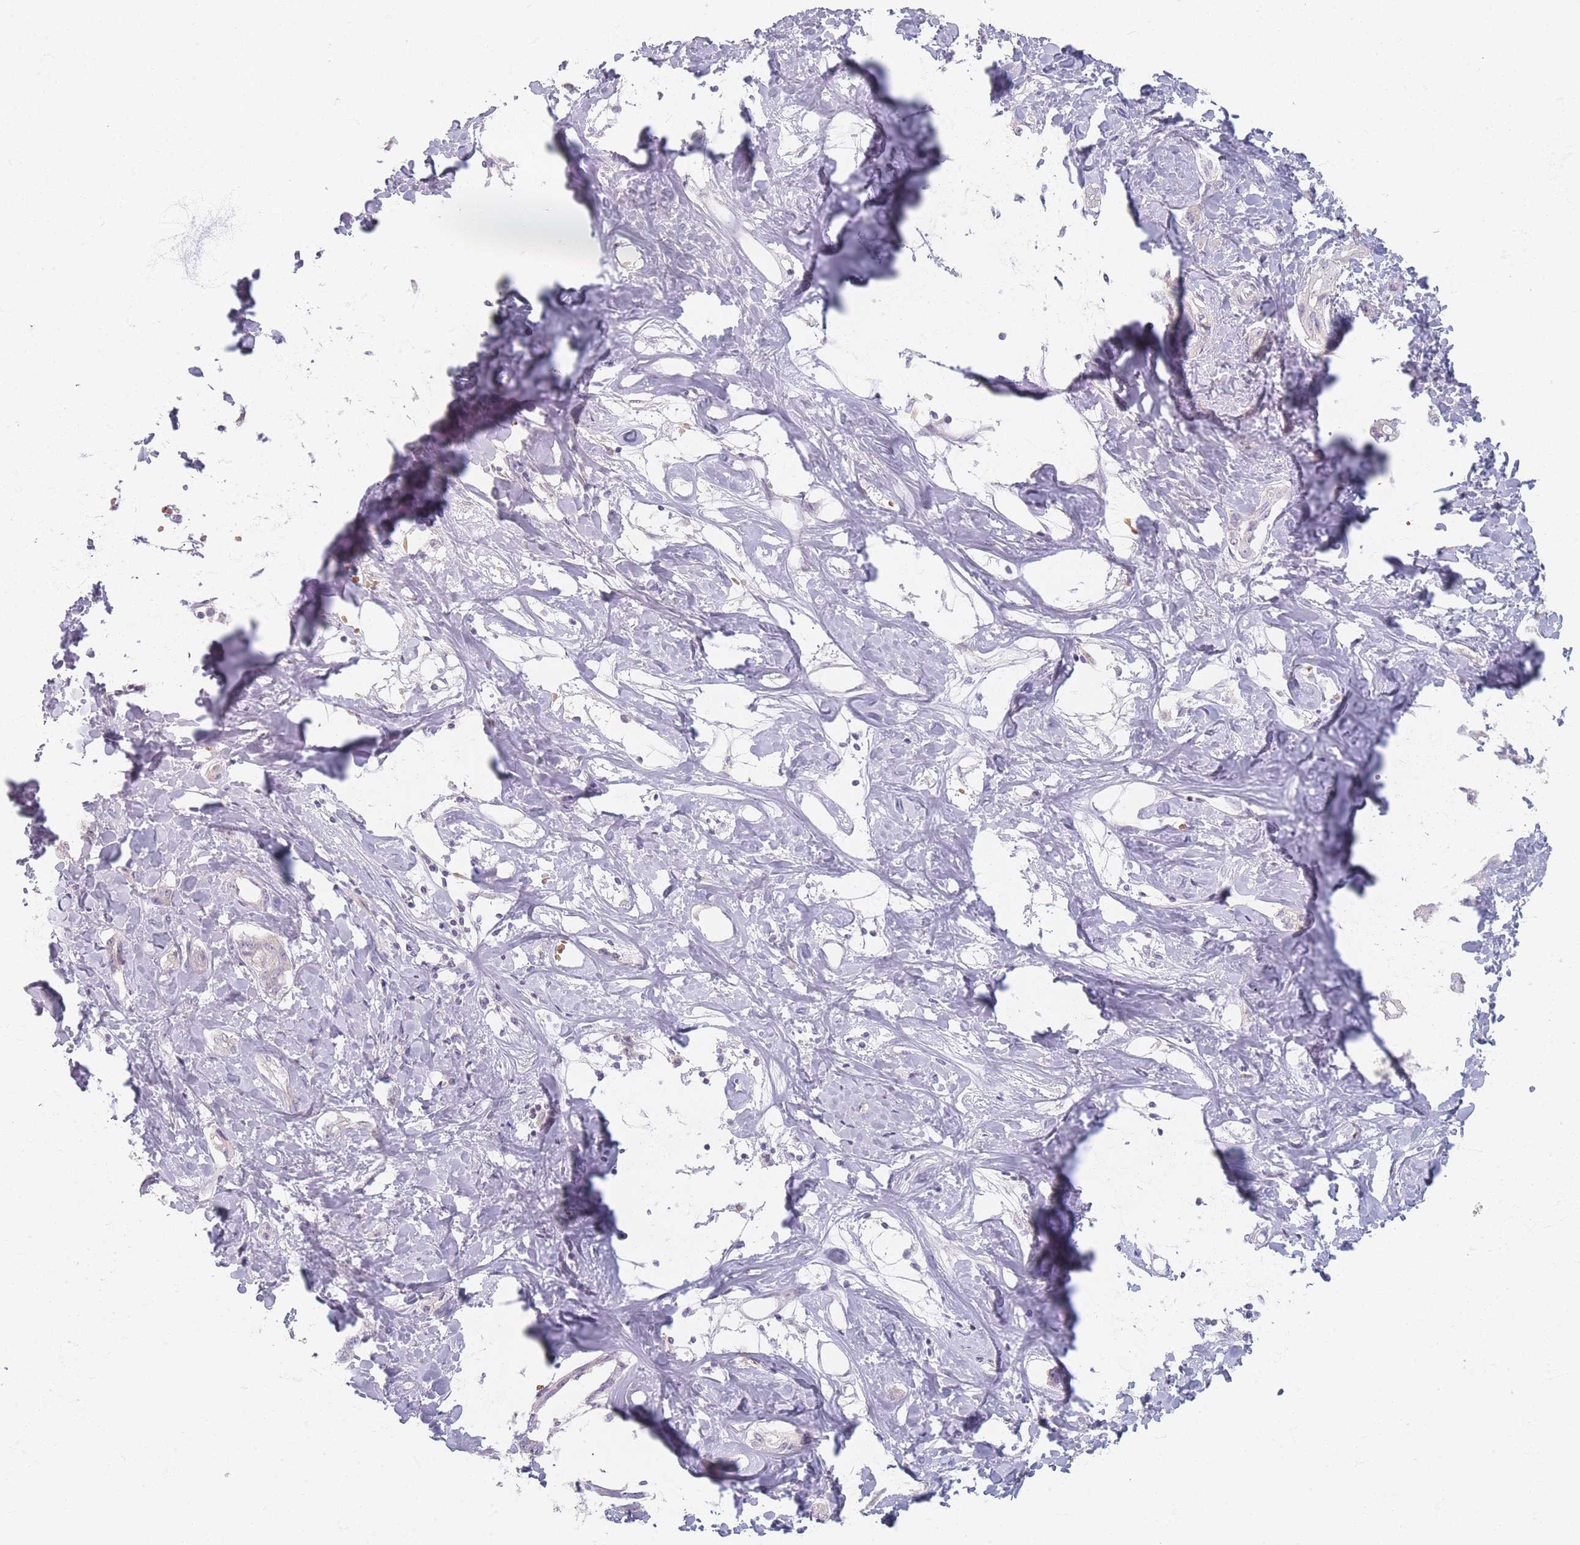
{"staining": {"intensity": "negative", "quantity": "none", "location": "none"}, "tissue": "liver cancer", "cell_type": "Tumor cells", "image_type": "cancer", "snomed": [{"axis": "morphology", "description": "Cholangiocarcinoma"}, {"axis": "topography", "description": "Liver"}], "caption": "DAB immunohistochemical staining of human liver cancer (cholangiocarcinoma) exhibits no significant positivity in tumor cells.", "gene": "TMOD1", "patient": {"sex": "male", "age": 59}}